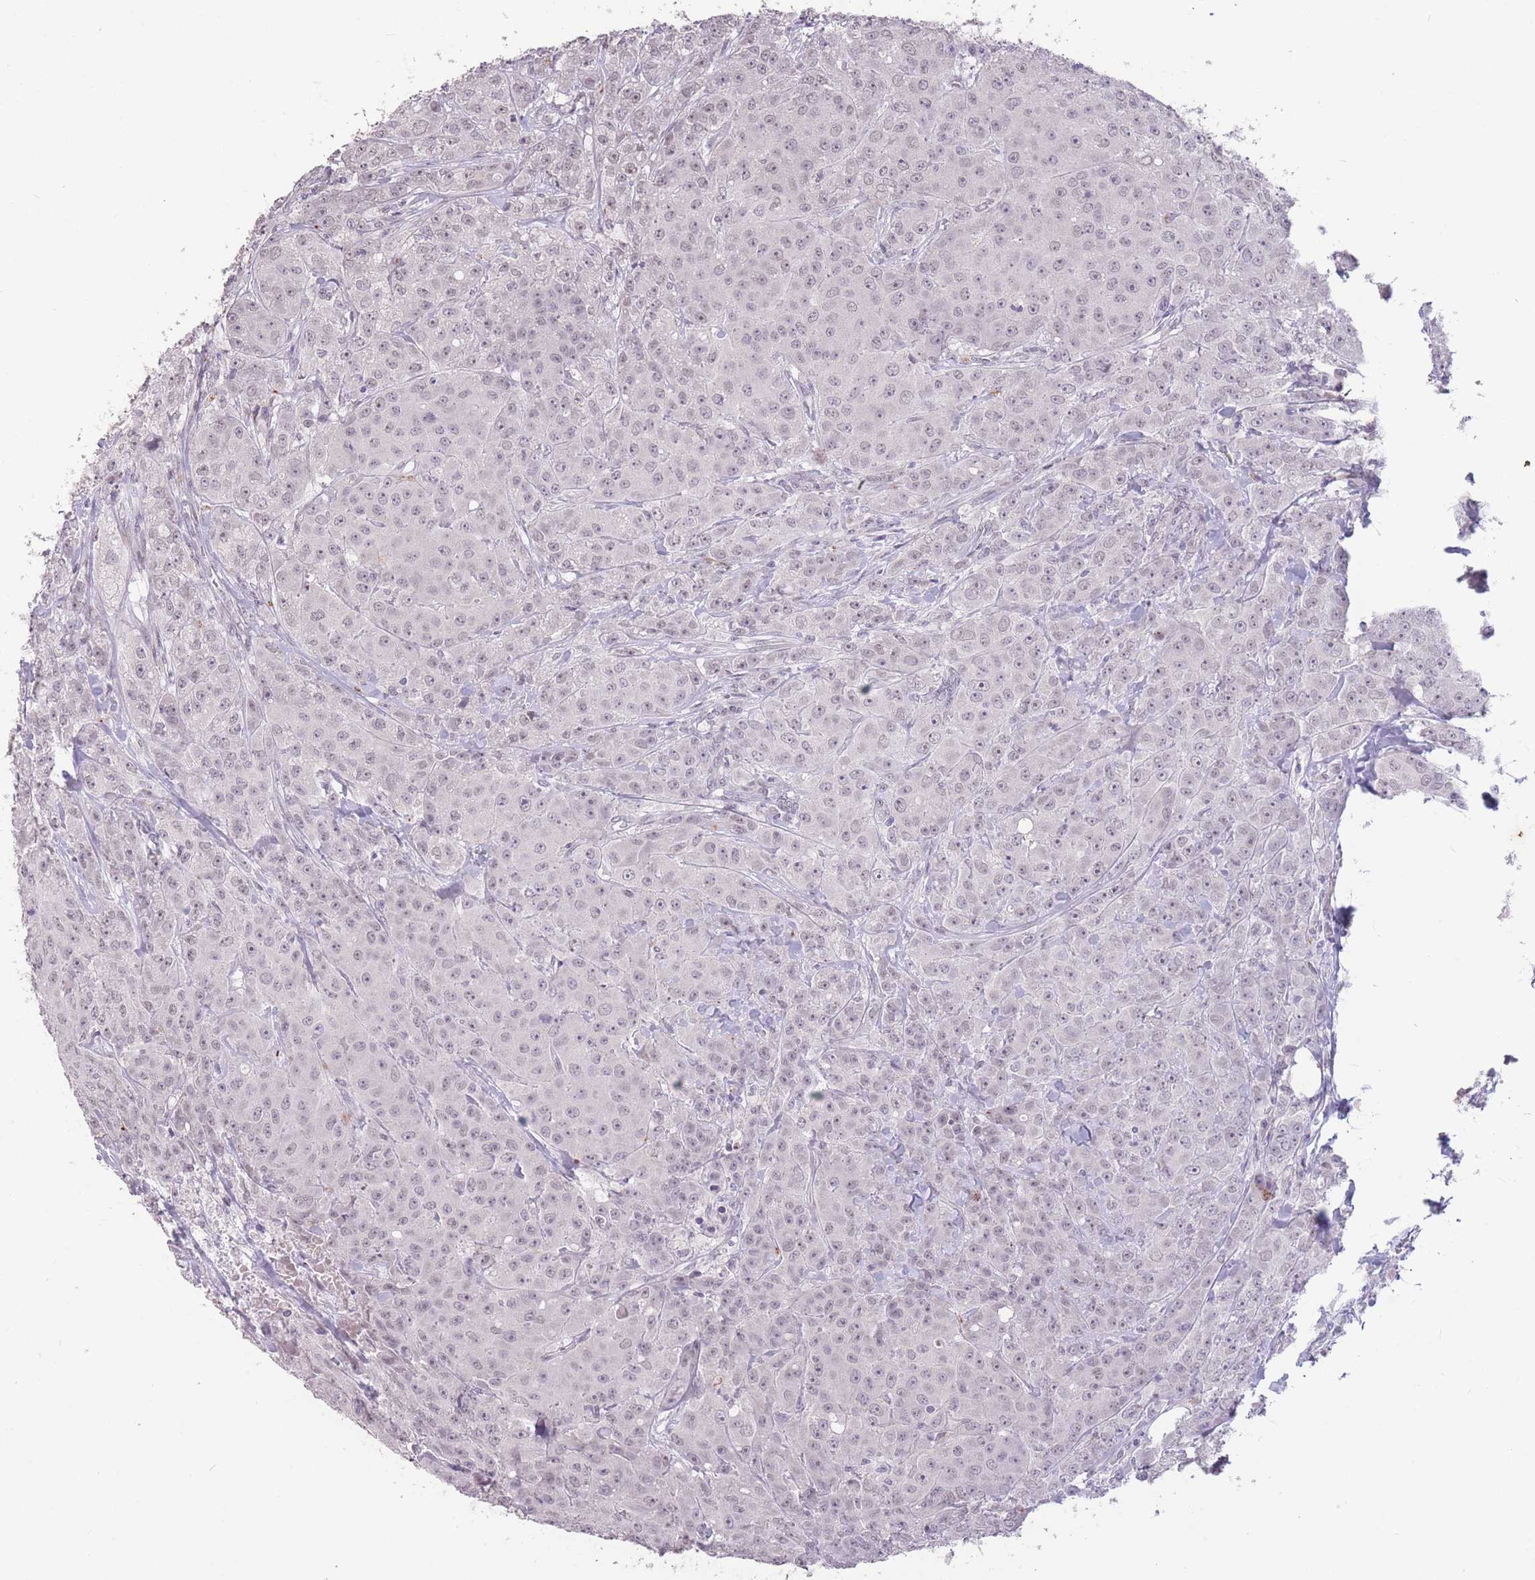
{"staining": {"intensity": "negative", "quantity": "none", "location": "none"}, "tissue": "breast cancer", "cell_type": "Tumor cells", "image_type": "cancer", "snomed": [{"axis": "morphology", "description": "Duct carcinoma"}, {"axis": "topography", "description": "Breast"}], "caption": "This is an IHC photomicrograph of human breast cancer. There is no staining in tumor cells.", "gene": "HNRNPUL1", "patient": {"sex": "female", "age": 43}}